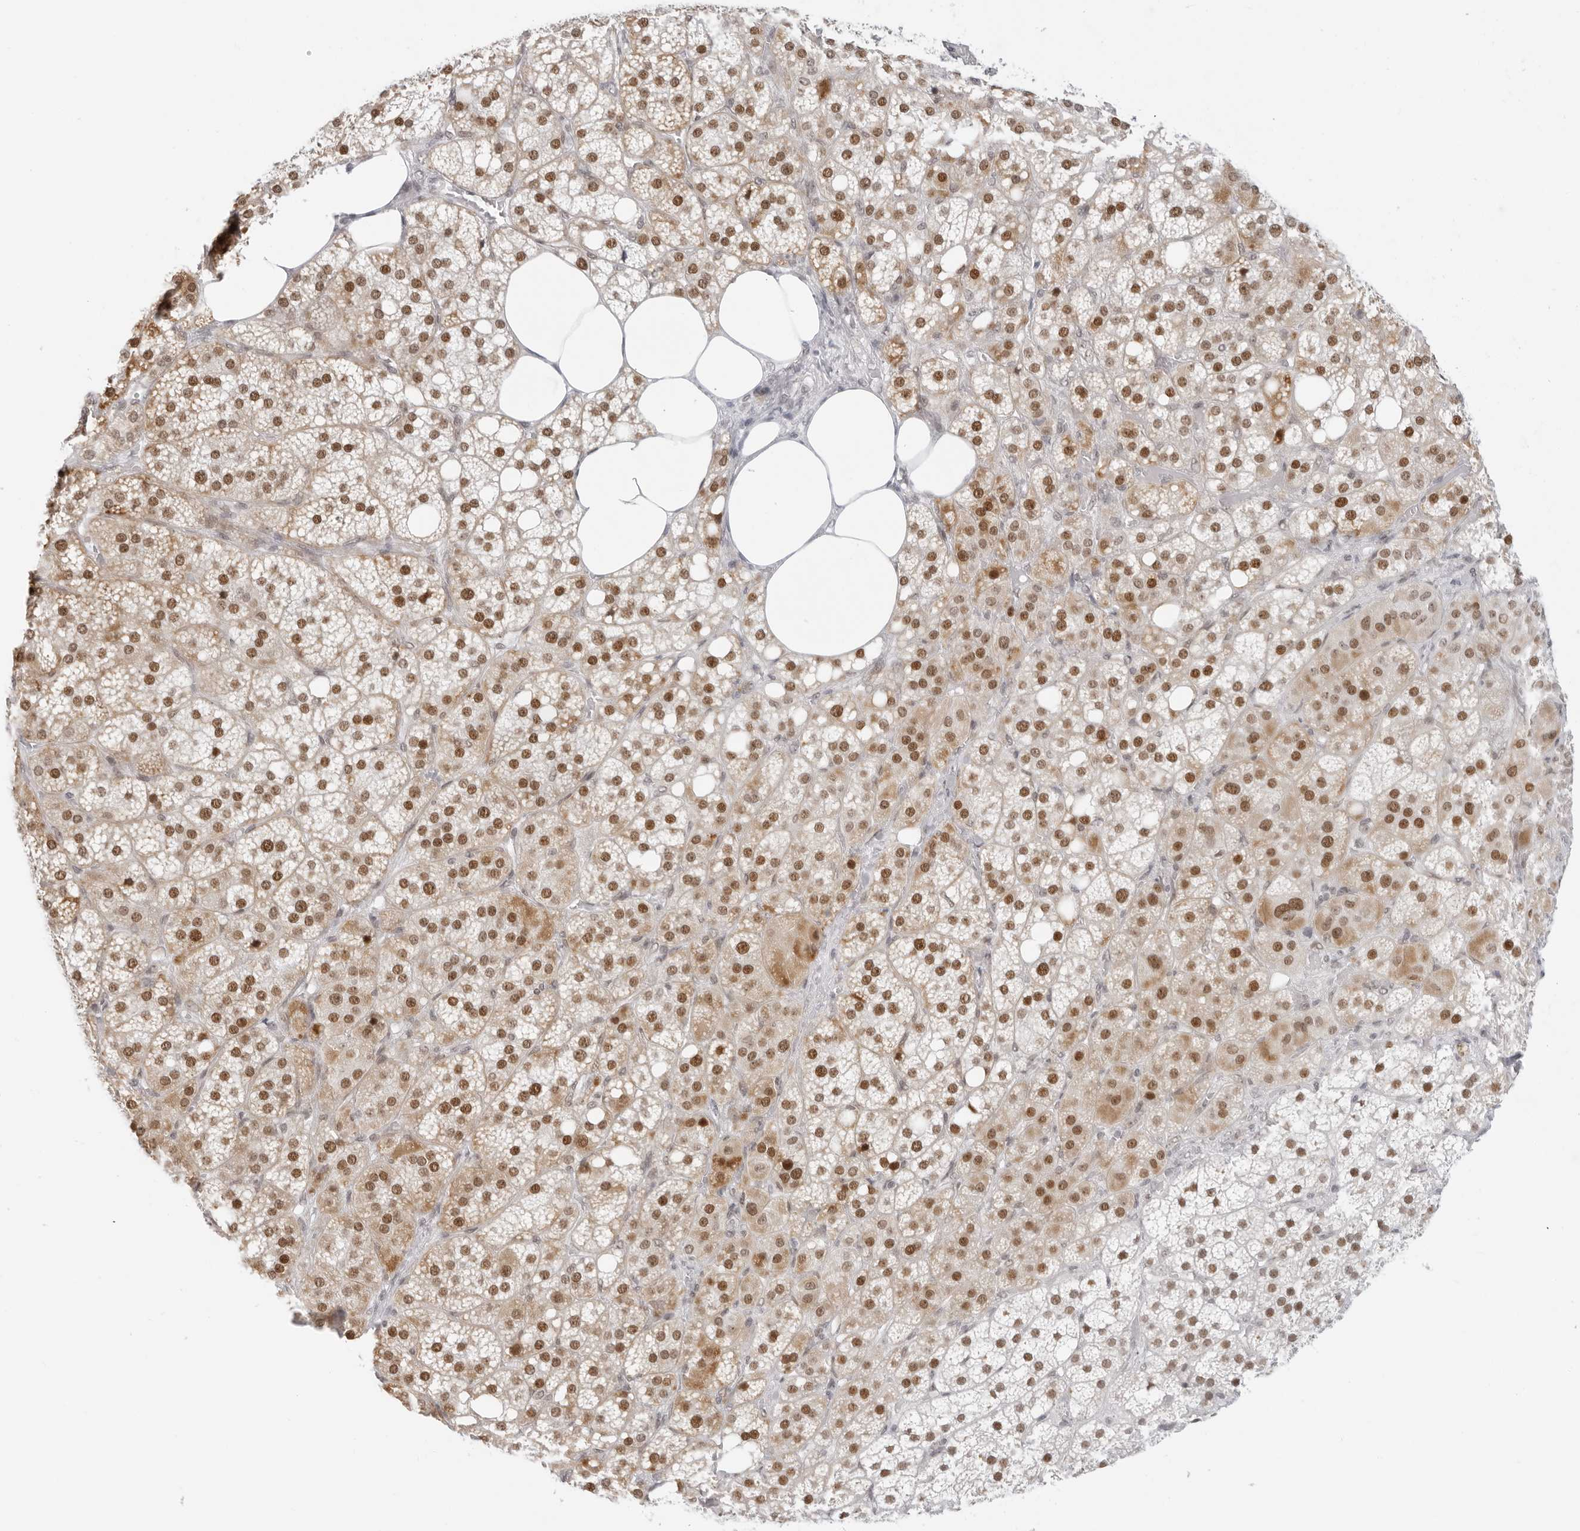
{"staining": {"intensity": "moderate", "quantity": ">75%", "location": "nuclear"}, "tissue": "adrenal gland", "cell_type": "Glandular cells", "image_type": "normal", "snomed": [{"axis": "morphology", "description": "Normal tissue, NOS"}, {"axis": "topography", "description": "Adrenal gland"}], "caption": "A brown stain labels moderate nuclear positivity of a protein in glandular cells of unremarkable human adrenal gland.", "gene": "FOXK2", "patient": {"sex": "female", "age": 59}}